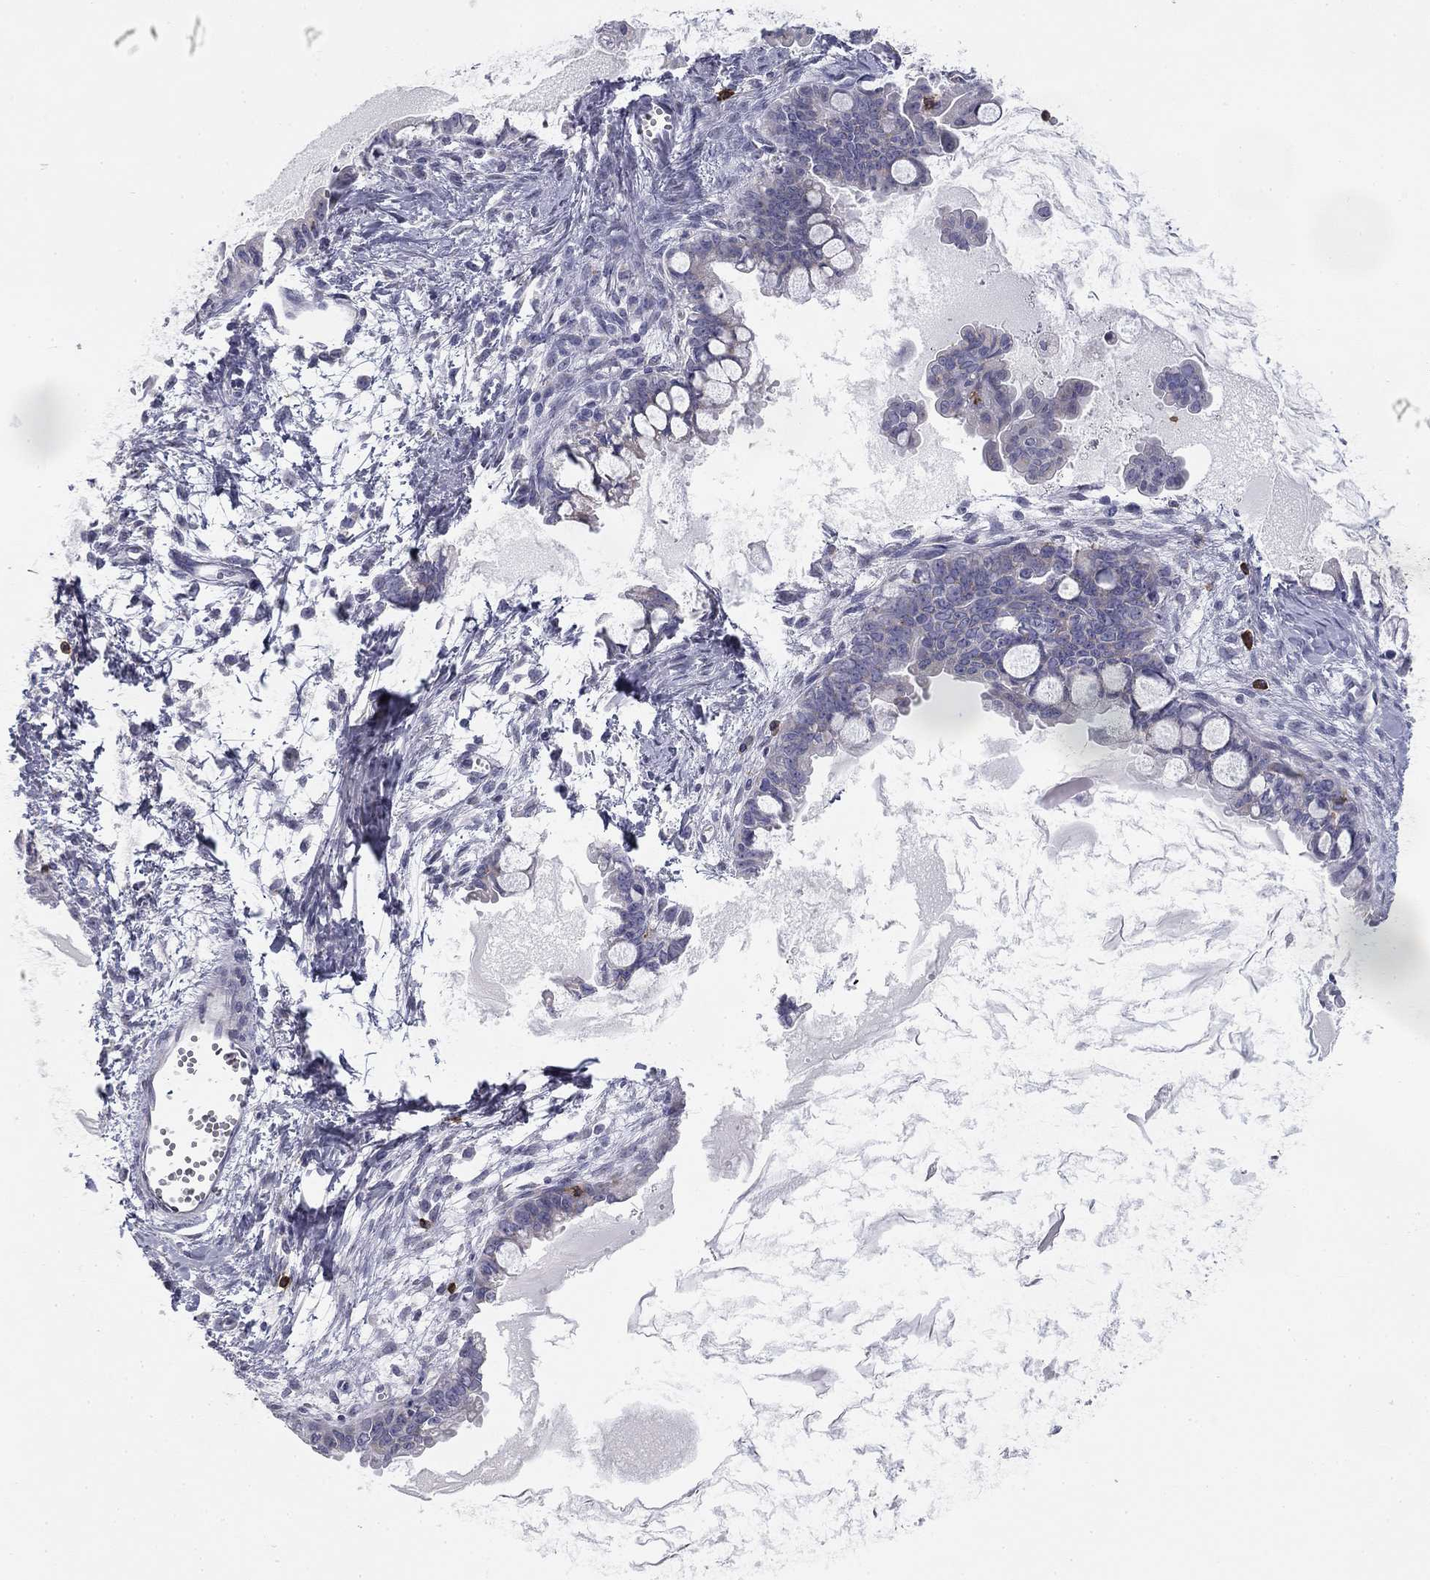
{"staining": {"intensity": "negative", "quantity": "none", "location": "none"}, "tissue": "ovarian cancer", "cell_type": "Tumor cells", "image_type": "cancer", "snomed": [{"axis": "morphology", "description": "Cystadenocarcinoma, mucinous, NOS"}, {"axis": "topography", "description": "Ovary"}], "caption": "Immunohistochemistry (IHC) of ovarian cancer shows no positivity in tumor cells.", "gene": "TRAT1", "patient": {"sex": "female", "age": 63}}